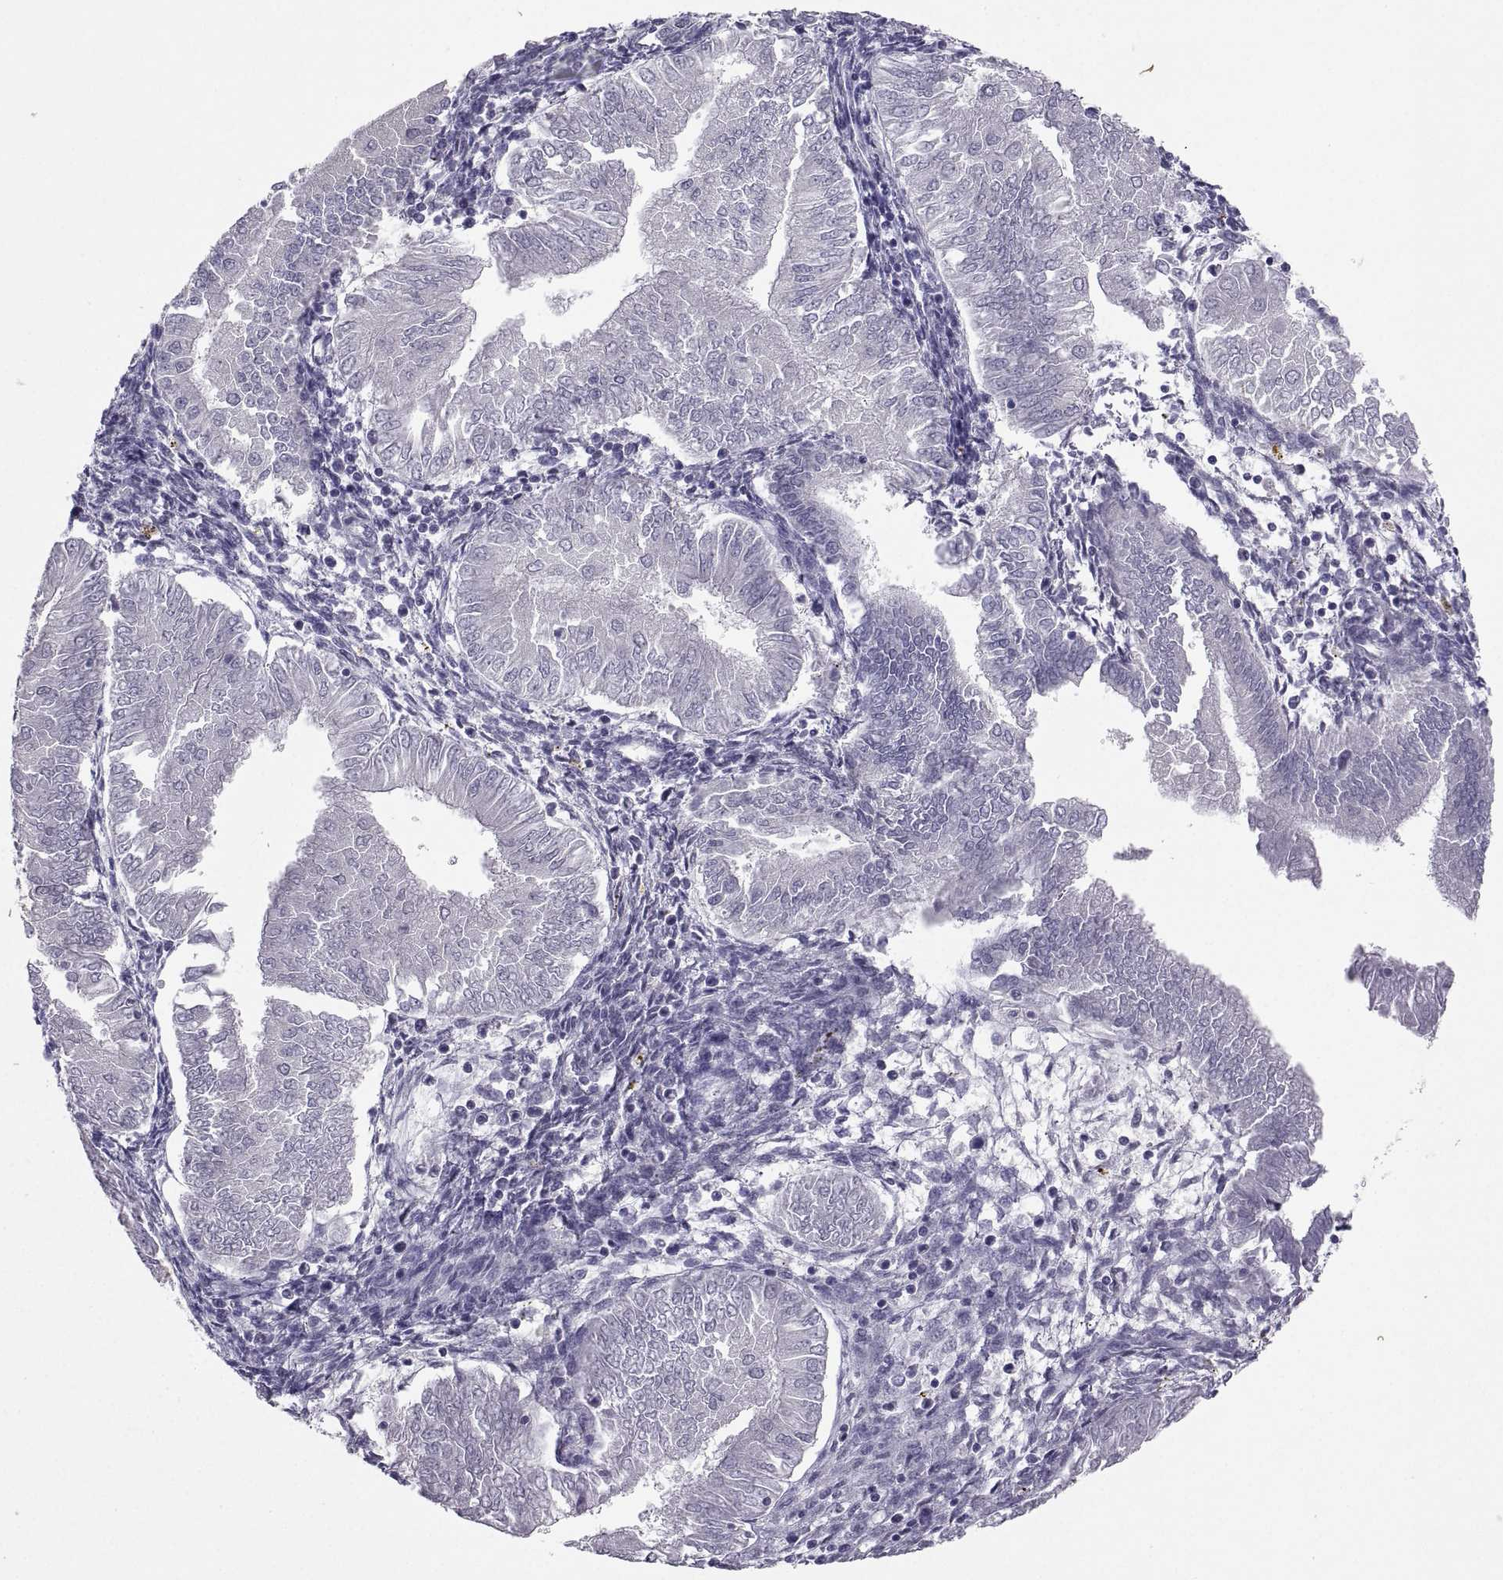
{"staining": {"intensity": "negative", "quantity": "none", "location": "none"}, "tissue": "endometrial cancer", "cell_type": "Tumor cells", "image_type": "cancer", "snomed": [{"axis": "morphology", "description": "Adenocarcinoma, NOS"}, {"axis": "topography", "description": "Endometrium"}], "caption": "Endometrial cancer stained for a protein using immunohistochemistry shows no staining tumor cells.", "gene": "SOX21", "patient": {"sex": "female", "age": 53}}